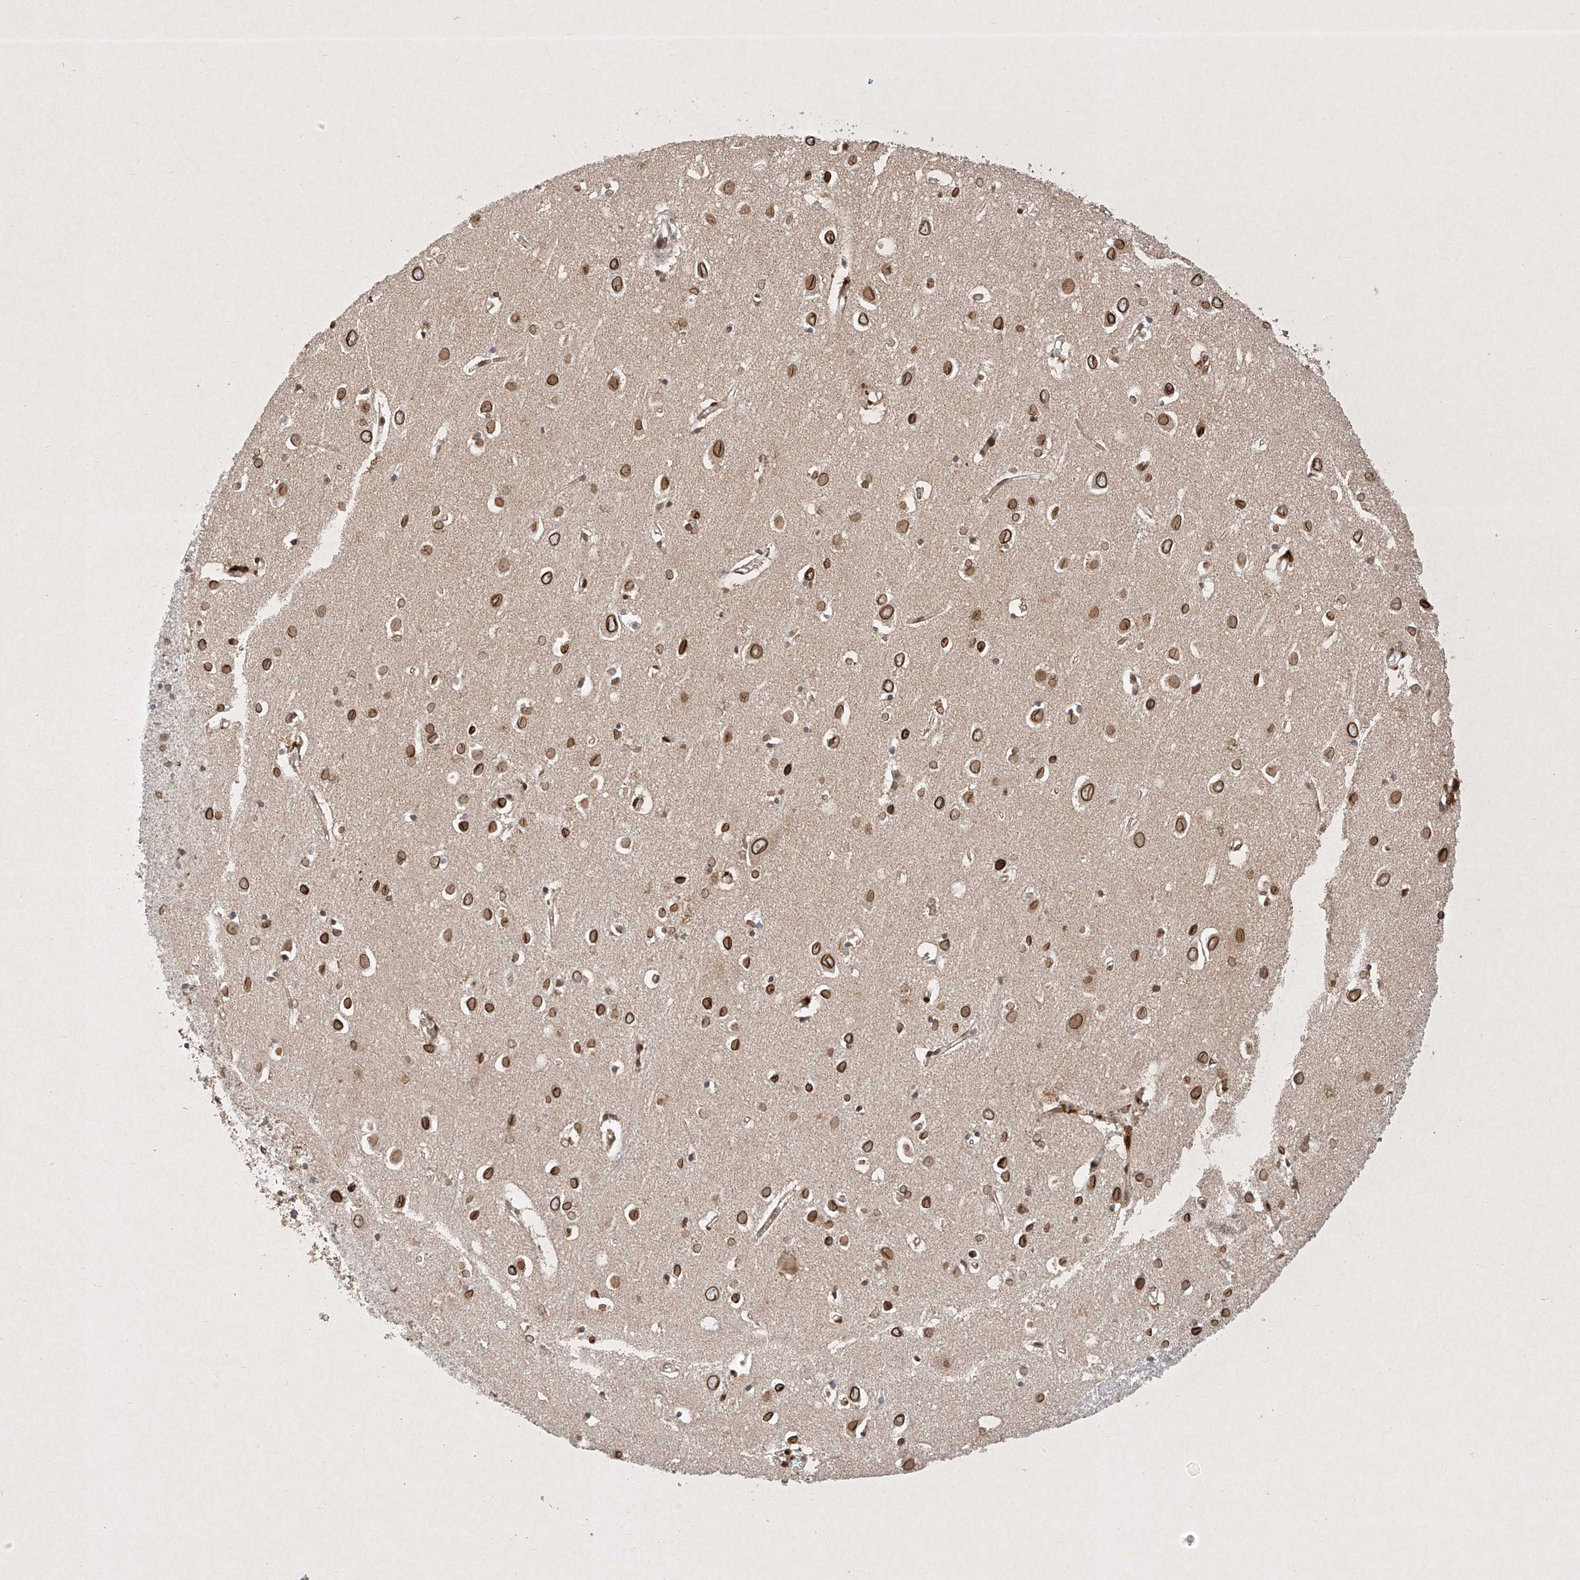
{"staining": {"intensity": "moderate", "quantity": ">75%", "location": "cytoplasmic/membranous,nuclear"}, "tissue": "cerebral cortex", "cell_type": "Endothelial cells", "image_type": "normal", "snomed": [{"axis": "morphology", "description": "Normal tissue, NOS"}, {"axis": "topography", "description": "Cerebral cortex"}], "caption": "Protein analysis of unremarkable cerebral cortex displays moderate cytoplasmic/membranous,nuclear staining in about >75% of endothelial cells. (DAB (3,3'-diaminobenzidine) IHC, brown staining for protein, blue staining for nuclei).", "gene": "EPG5", "patient": {"sex": "female", "age": 64}}